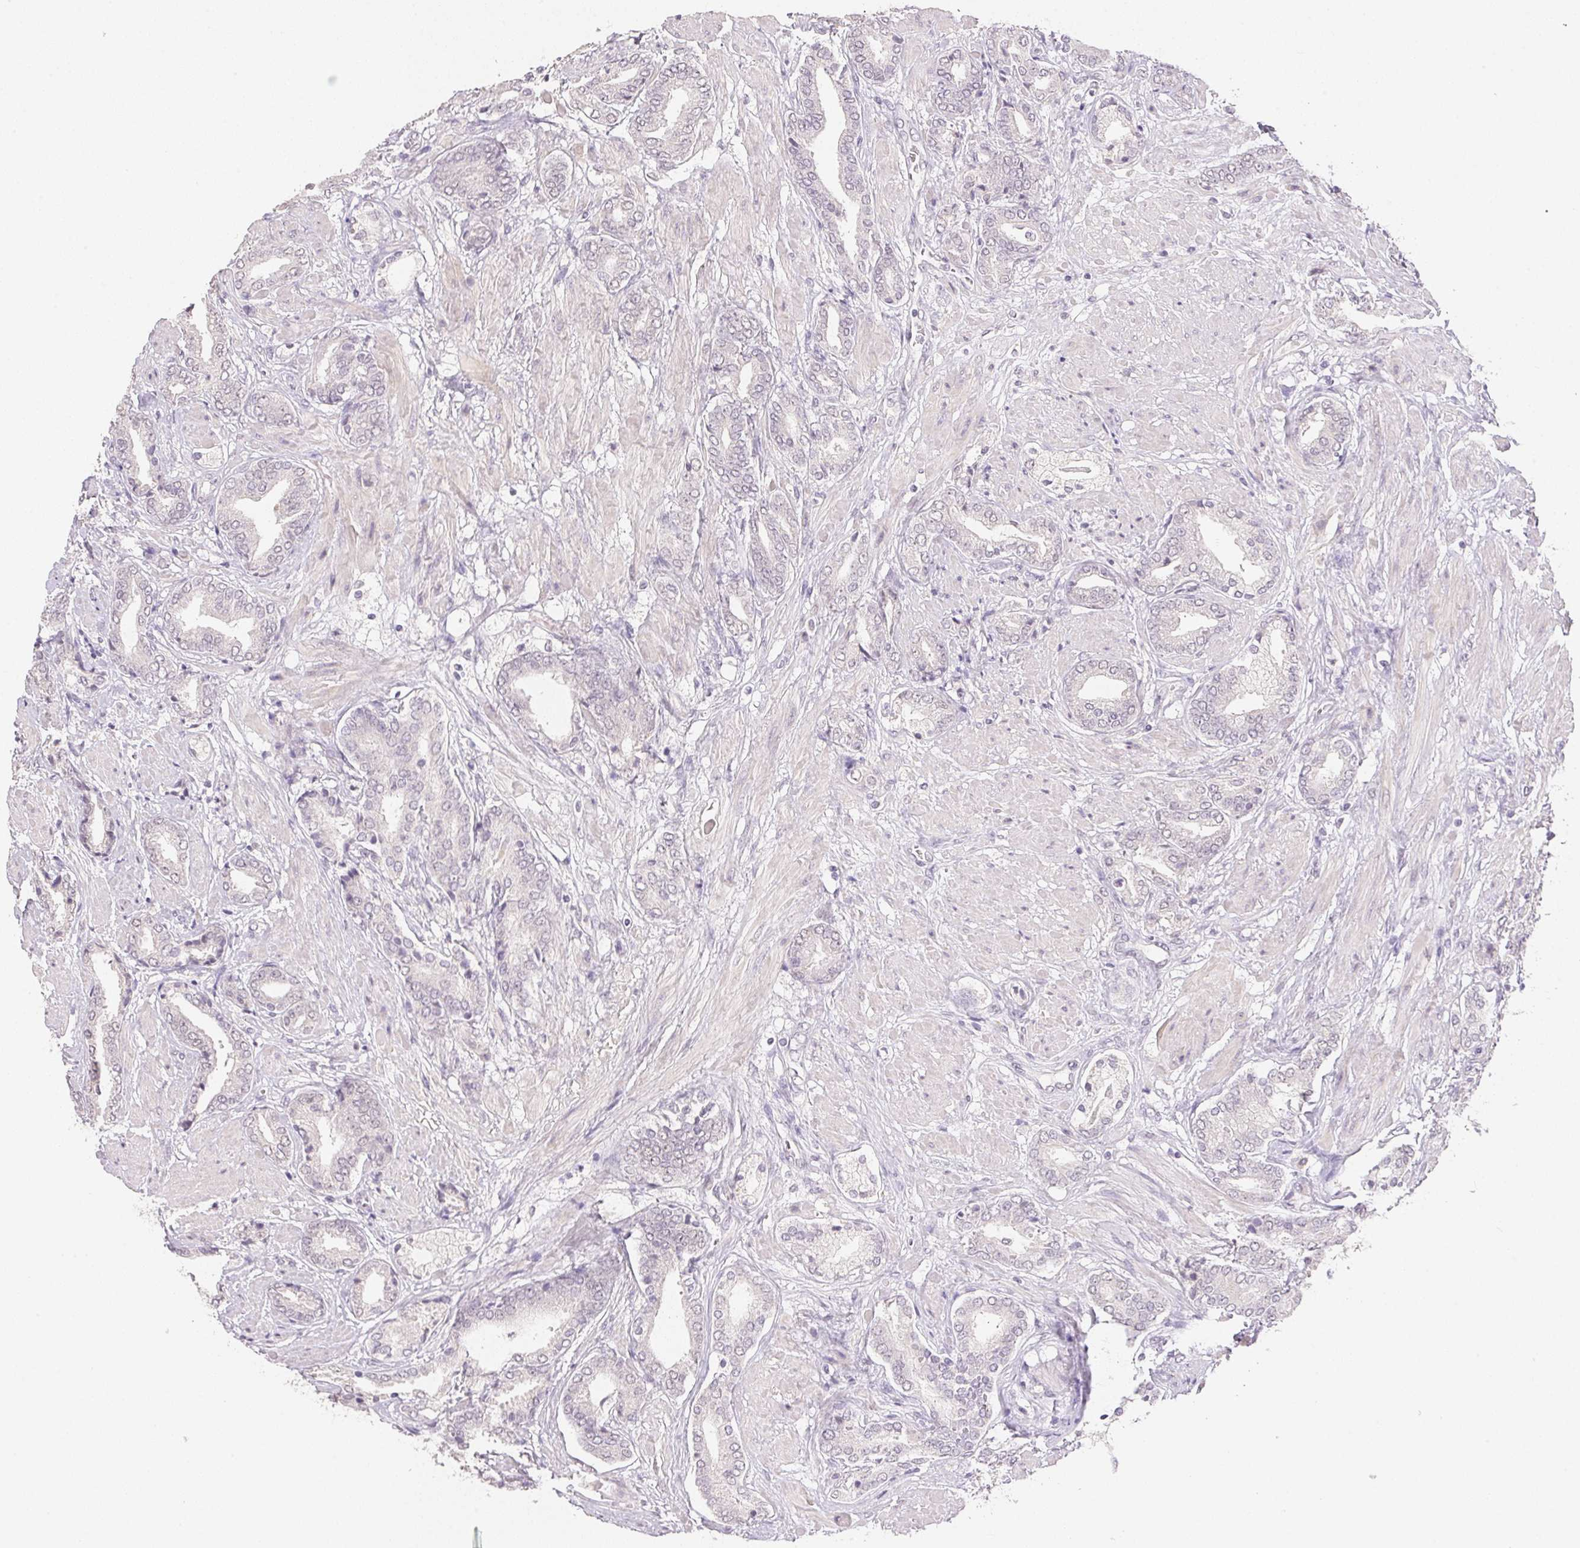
{"staining": {"intensity": "negative", "quantity": "none", "location": "none"}, "tissue": "prostate cancer", "cell_type": "Tumor cells", "image_type": "cancer", "snomed": [{"axis": "morphology", "description": "Adenocarcinoma, High grade"}, {"axis": "topography", "description": "Prostate"}], "caption": "Protein analysis of adenocarcinoma (high-grade) (prostate) shows no significant expression in tumor cells.", "gene": "POLR3G", "patient": {"sex": "male", "age": 56}}